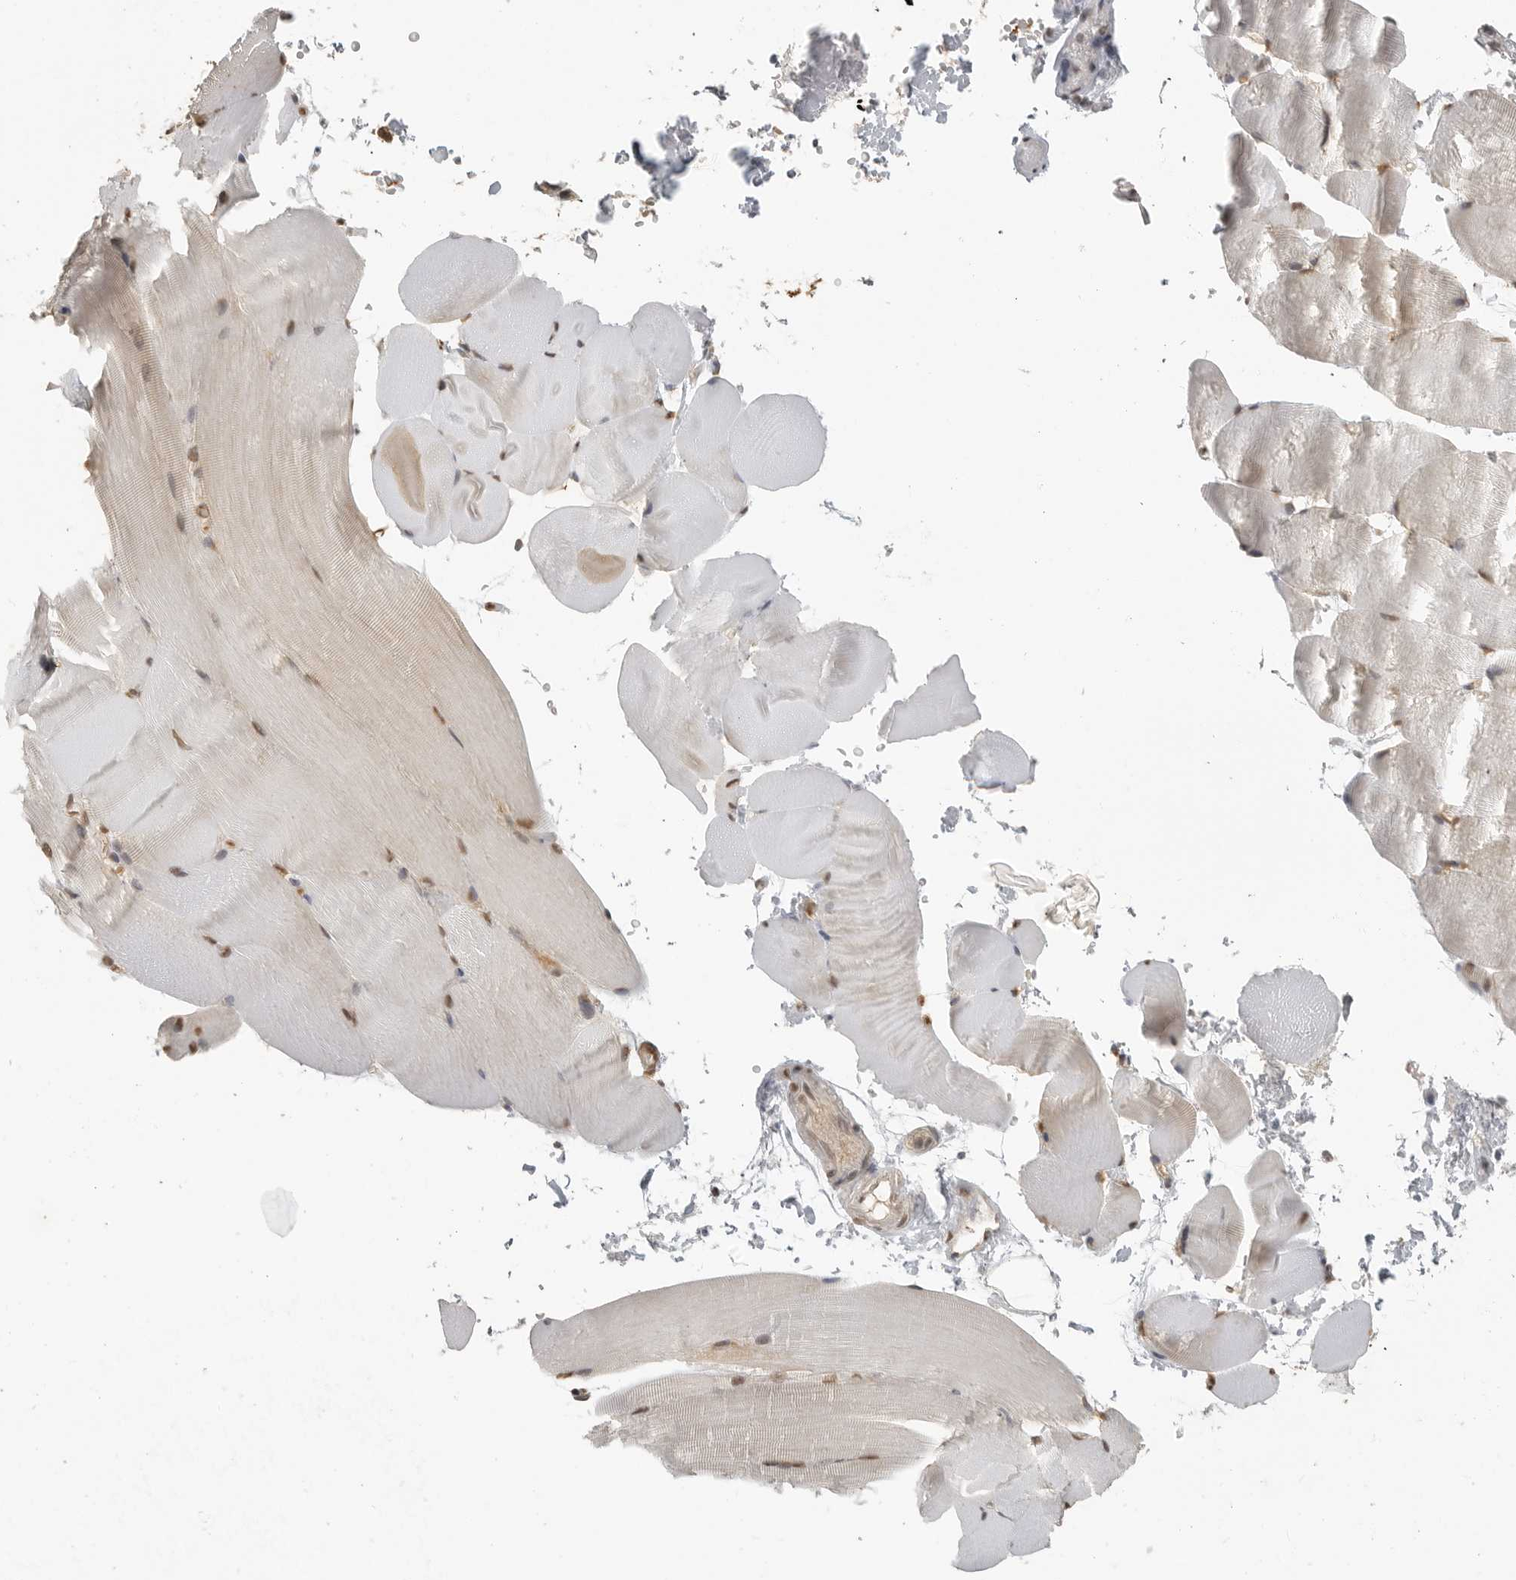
{"staining": {"intensity": "moderate", "quantity": "<25%", "location": "nuclear"}, "tissue": "skeletal muscle", "cell_type": "Myocytes", "image_type": "normal", "snomed": [{"axis": "morphology", "description": "Normal tissue, NOS"}, {"axis": "topography", "description": "Skeletal muscle"}, {"axis": "topography", "description": "Parathyroid gland"}], "caption": "Immunohistochemical staining of benign skeletal muscle reveals moderate nuclear protein staining in about <25% of myocytes.", "gene": "CLOCK", "patient": {"sex": "female", "age": 37}}